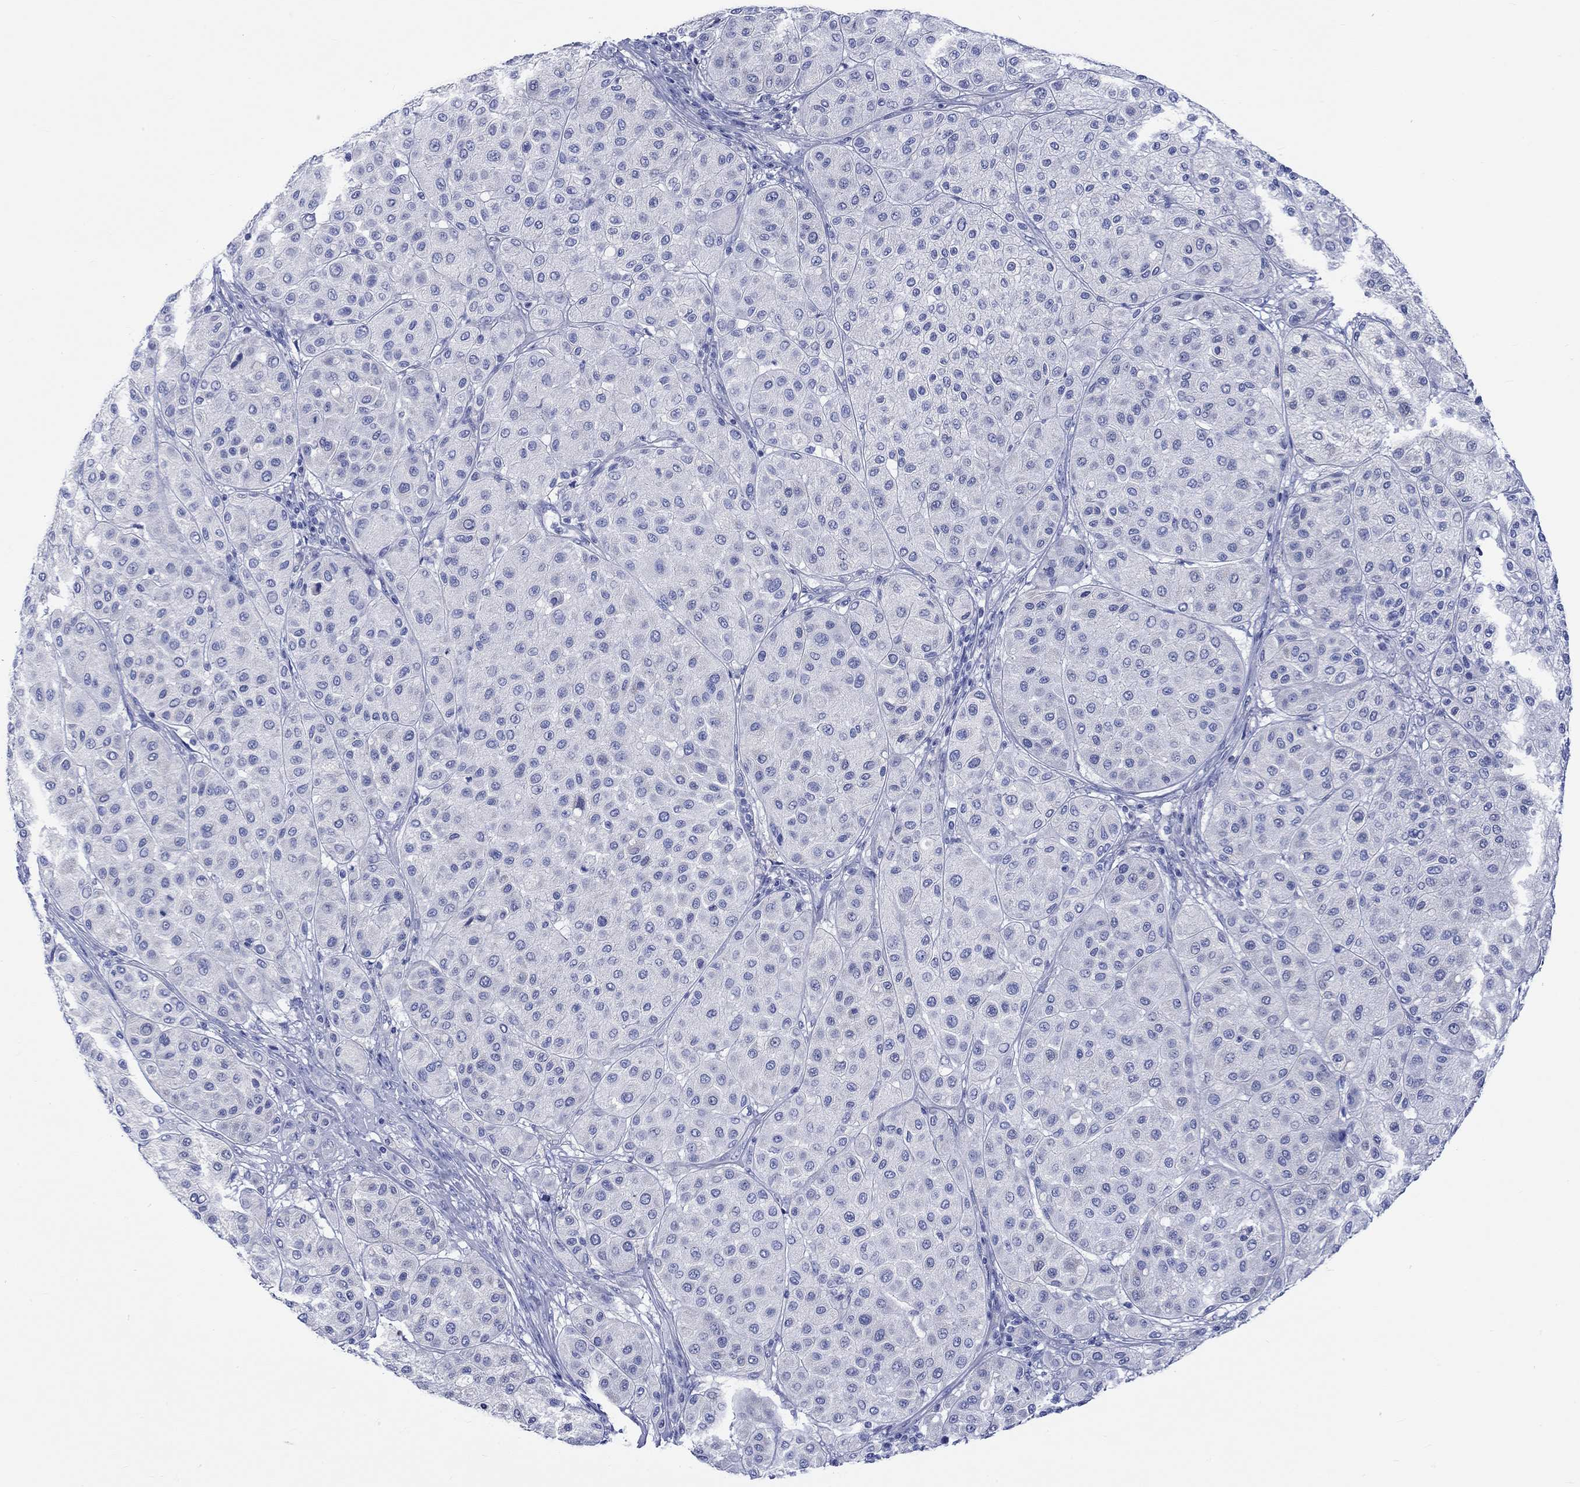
{"staining": {"intensity": "negative", "quantity": "none", "location": "none"}, "tissue": "melanoma", "cell_type": "Tumor cells", "image_type": "cancer", "snomed": [{"axis": "morphology", "description": "Malignant melanoma, Metastatic site"}, {"axis": "topography", "description": "Smooth muscle"}], "caption": "Immunohistochemical staining of human melanoma shows no significant positivity in tumor cells.", "gene": "CPLX2", "patient": {"sex": "male", "age": 41}}